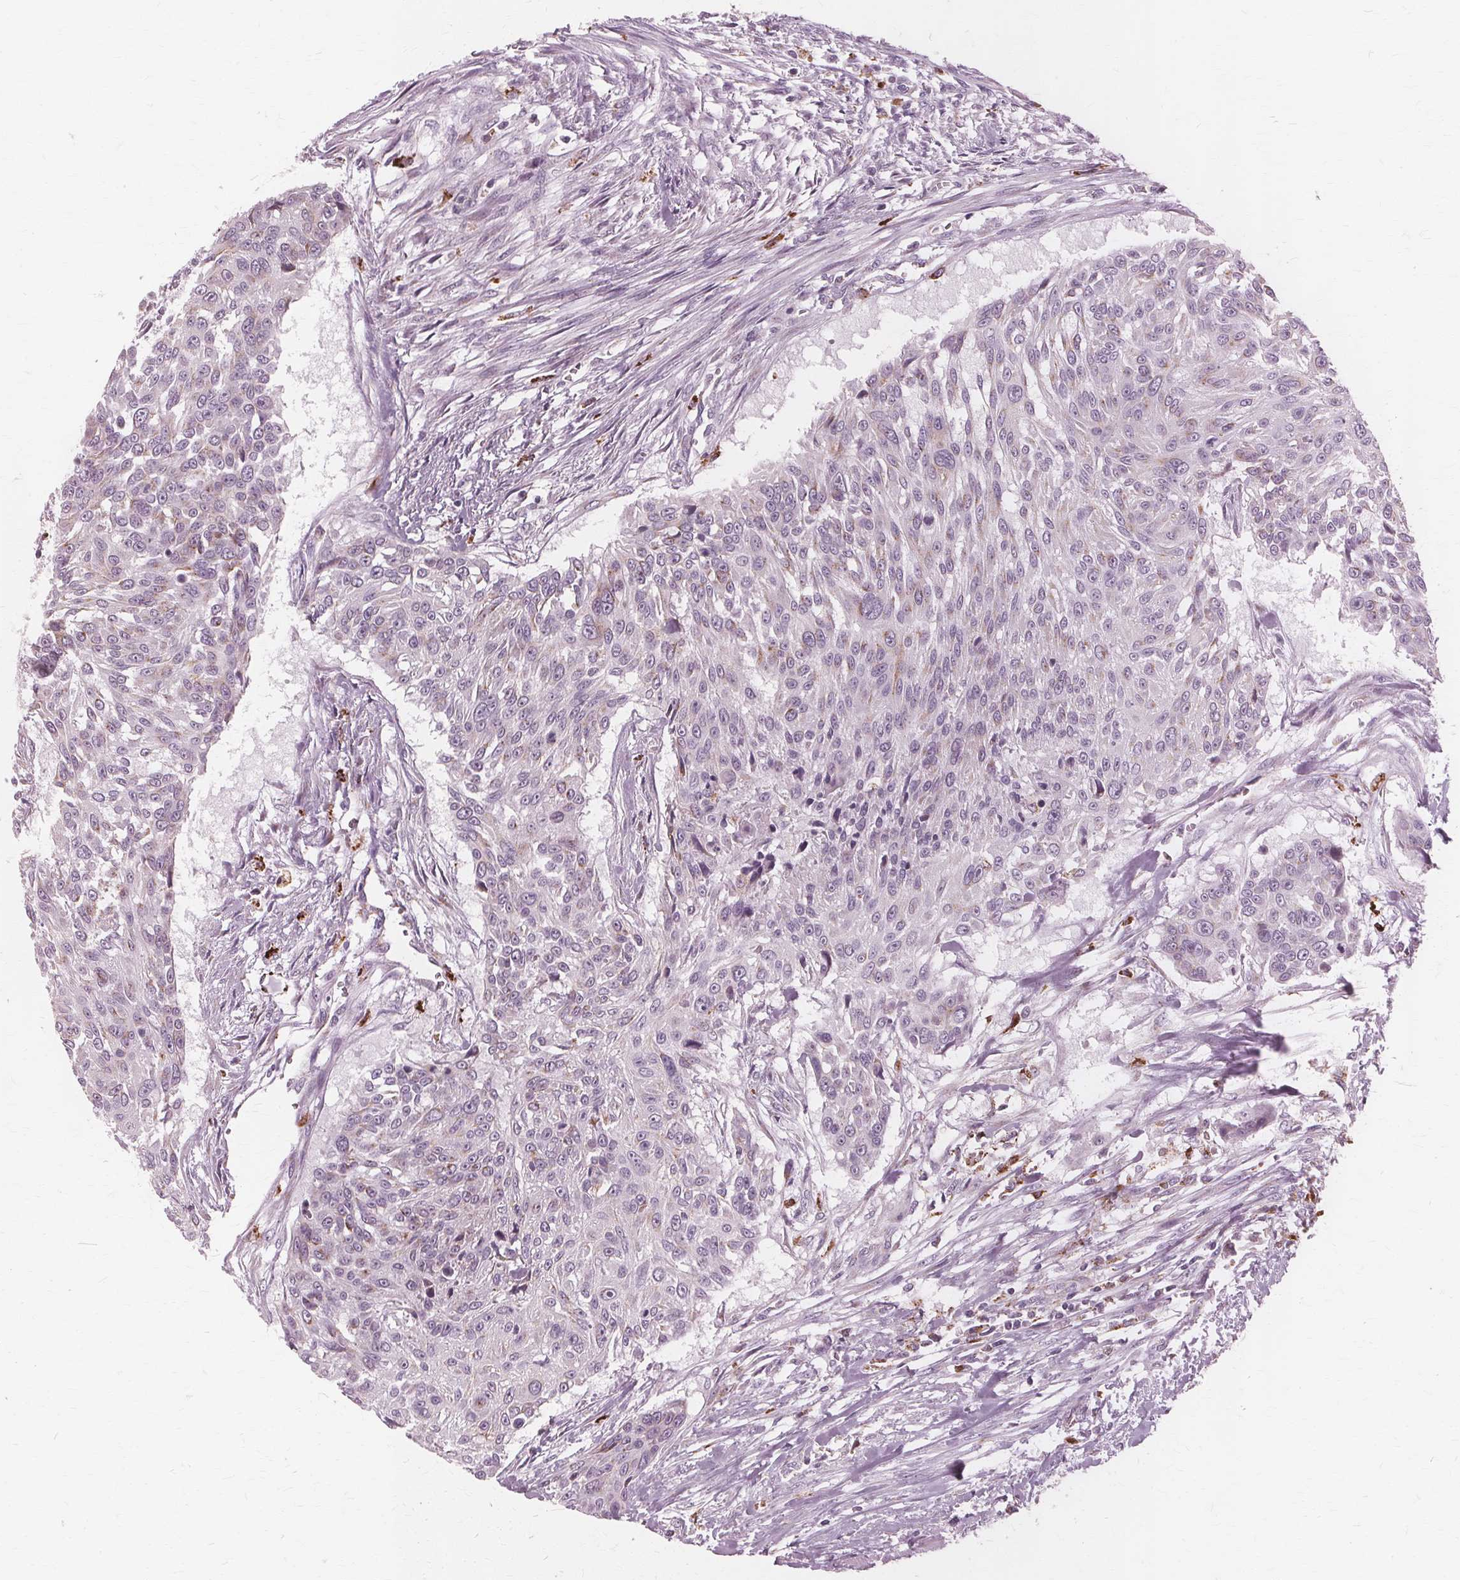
{"staining": {"intensity": "negative", "quantity": "none", "location": "none"}, "tissue": "urothelial cancer", "cell_type": "Tumor cells", "image_type": "cancer", "snomed": [{"axis": "morphology", "description": "Urothelial carcinoma, NOS"}, {"axis": "topography", "description": "Urinary bladder"}], "caption": "Immunohistochemical staining of urothelial cancer displays no significant expression in tumor cells. (DAB (3,3'-diaminobenzidine) immunohistochemistry with hematoxylin counter stain).", "gene": "DNASE2", "patient": {"sex": "male", "age": 55}}